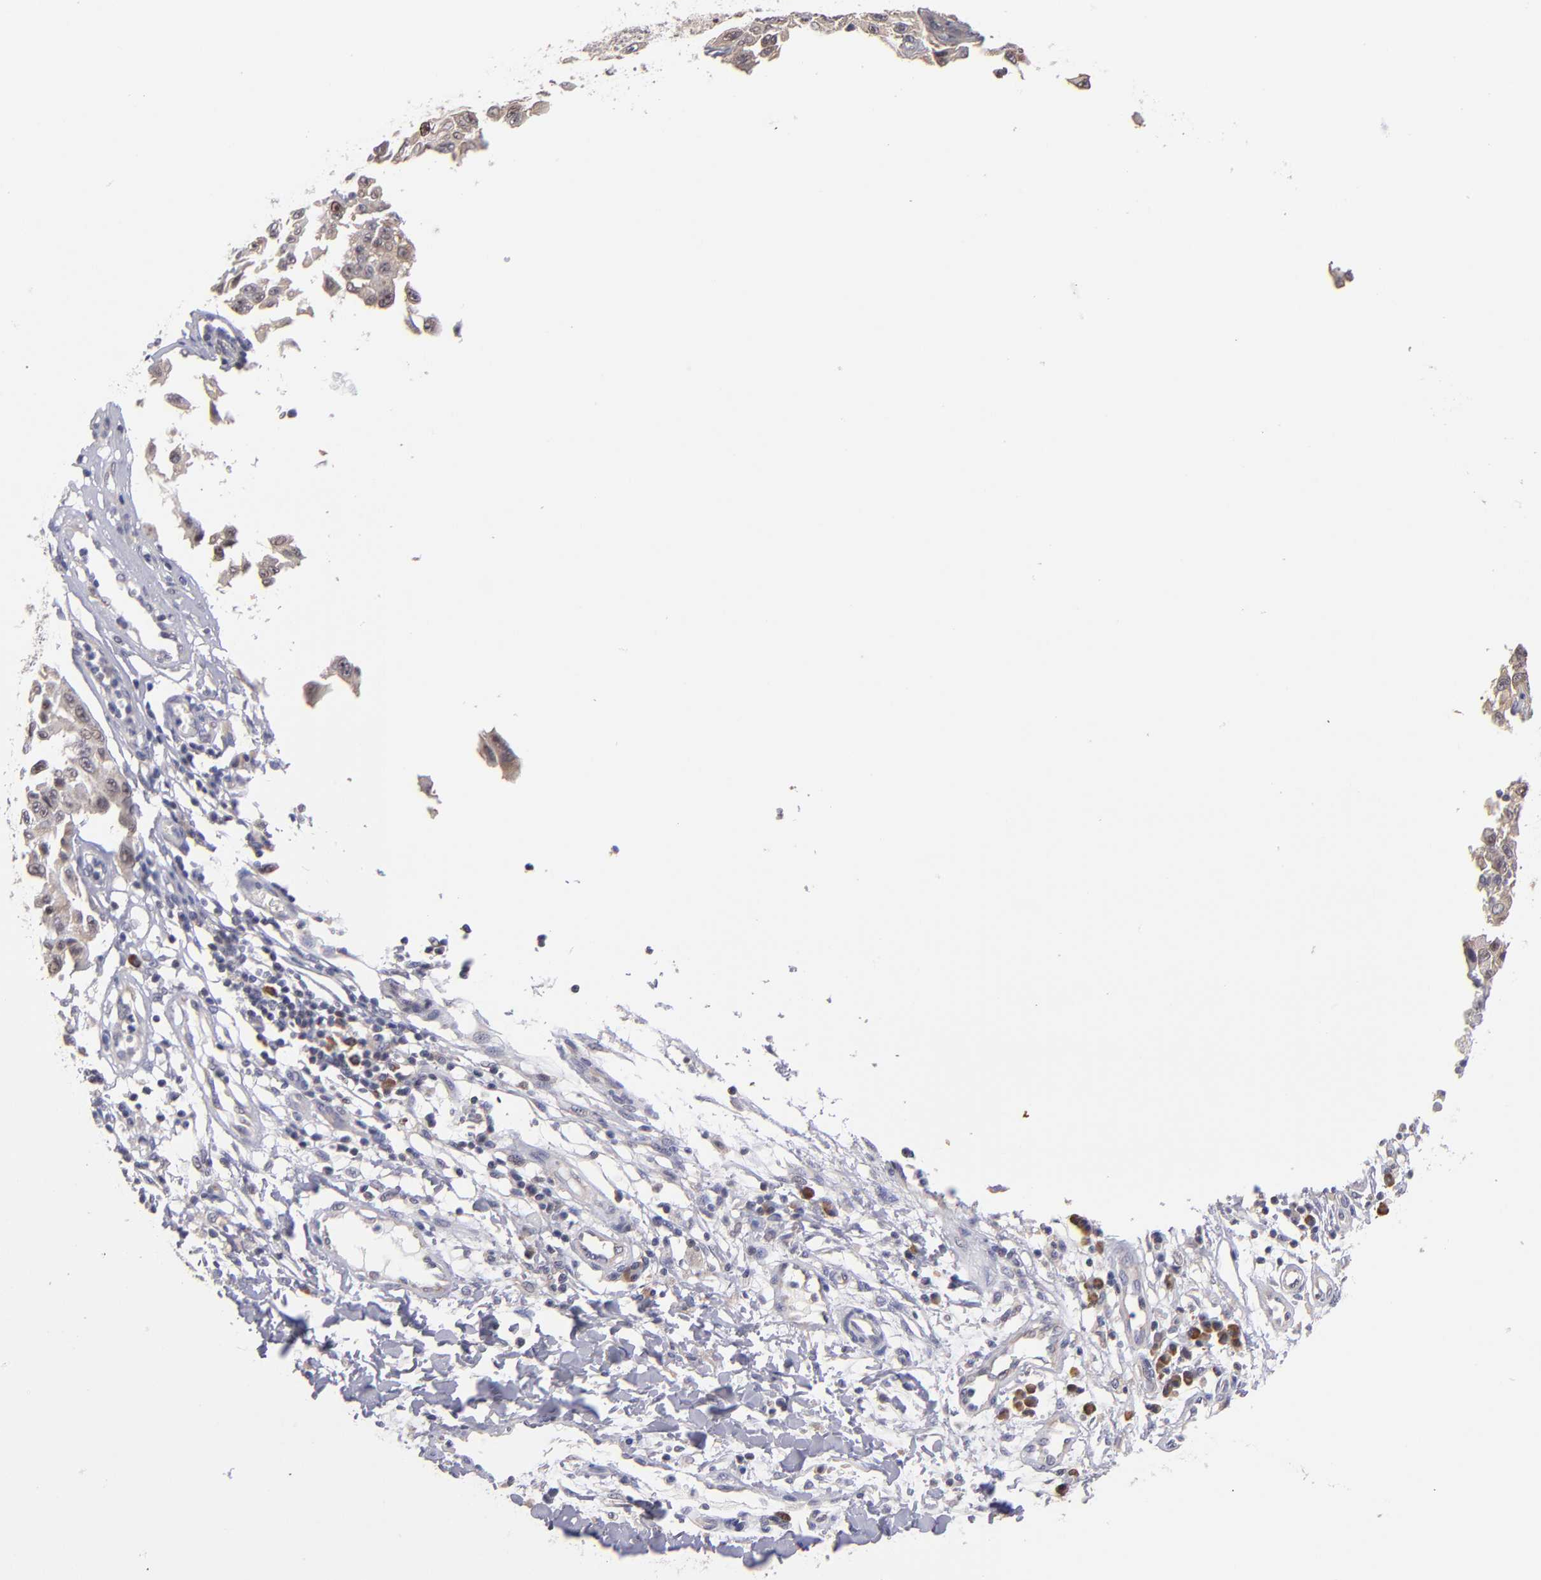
{"staining": {"intensity": "weak", "quantity": ">75%", "location": "cytoplasmic/membranous"}, "tissue": "melanoma", "cell_type": "Tumor cells", "image_type": "cancer", "snomed": [{"axis": "morphology", "description": "Malignant melanoma, NOS"}, {"axis": "topography", "description": "Skin"}], "caption": "High-magnification brightfield microscopy of melanoma stained with DAB (brown) and counterstained with hematoxylin (blue). tumor cells exhibit weak cytoplasmic/membranous positivity is appreciated in about>75% of cells. (IHC, brightfield microscopy, high magnification).", "gene": "EIF3L", "patient": {"sex": "male", "age": 30}}